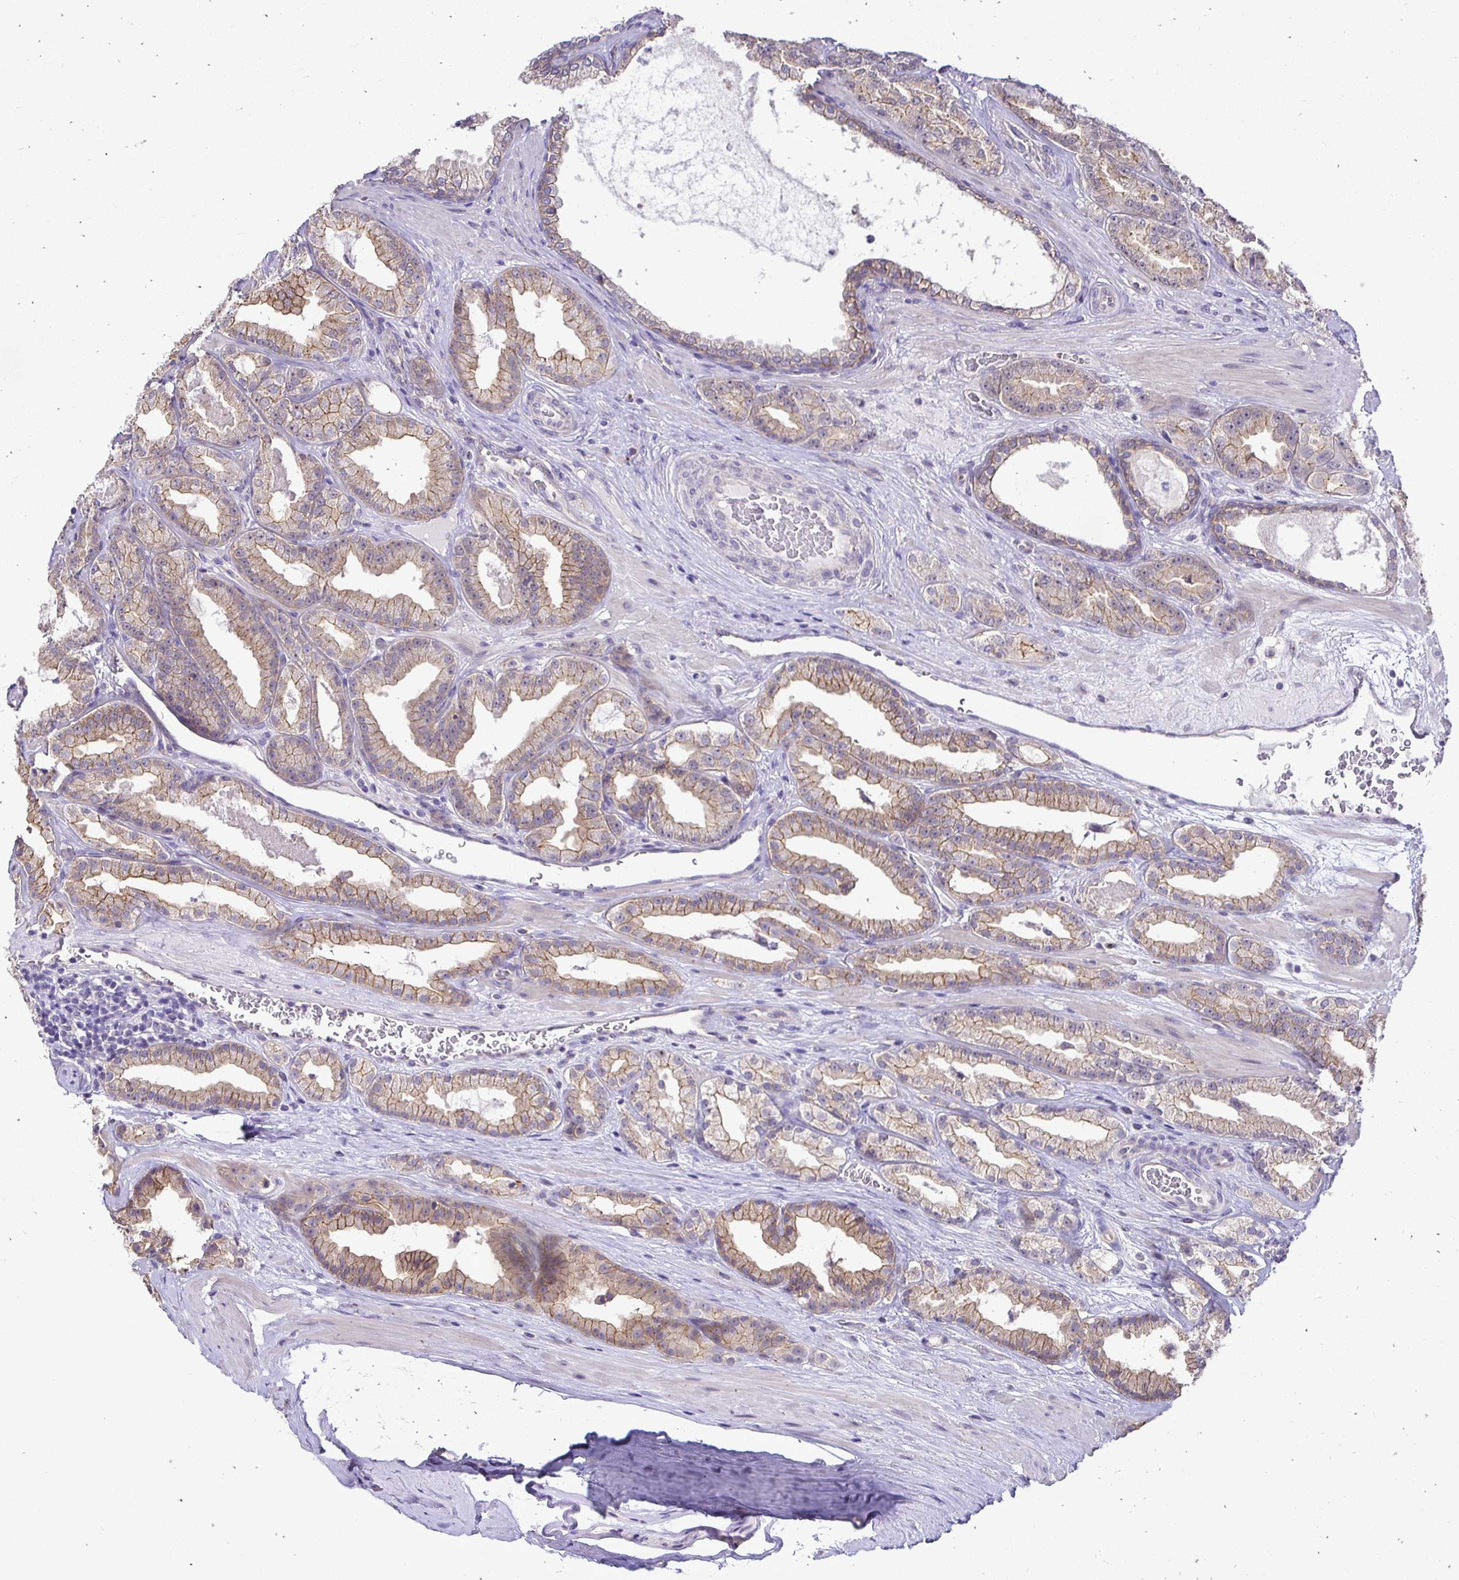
{"staining": {"intensity": "moderate", "quantity": "25%-75%", "location": "cytoplasmic/membranous"}, "tissue": "prostate cancer", "cell_type": "Tumor cells", "image_type": "cancer", "snomed": [{"axis": "morphology", "description": "Adenocarcinoma, Low grade"}, {"axis": "topography", "description": "Prostate"}], "caption": "High-power microscopy captured an immunohistochemistry (IHC) histopathology image of prostate cancer (low-grade adenocarcinoma), revealing moderate cytoplasmic/membranous staining in approximately 25%-75% of tumor cells.", "gene": "SLC9A1", "patient": {"sex": "male", "age": 61}}